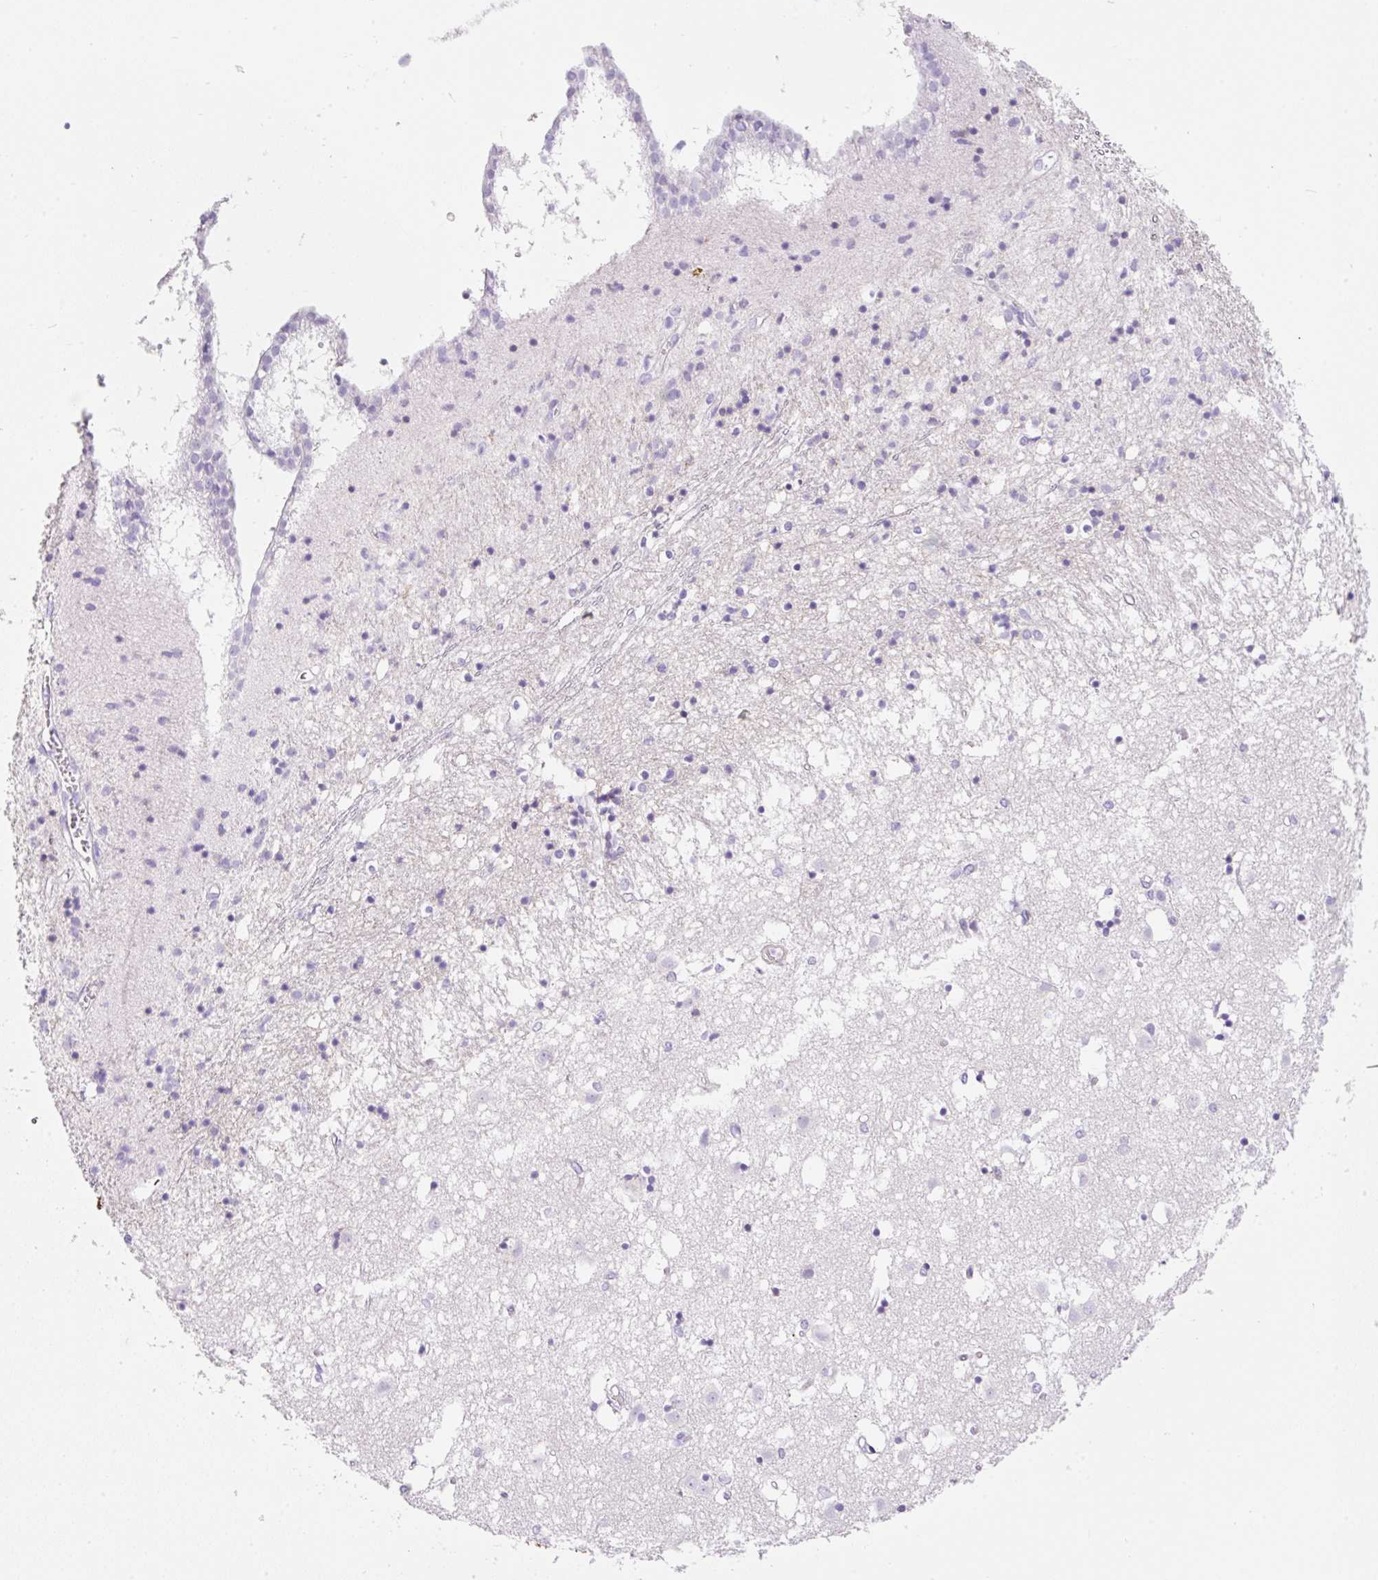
{"staining": {"intensity": "negative", "quantity": "none", "location": "none"}, "tissue": "caudate", "cell_type": "Glial cells", "image_type": "normal", "snomed": [{"axis": "morphology", "description": "Normal tissue, NOS"}, {"axis": "topography", "description": "Lateral ventricle wall"}], "caption": "Immunohistochemical staining of unremarkable human caudate demonstrates no significant staining in glial cells. (Brightfield microscopy of DAB immunohistochemistry at high magnification).", "gene": "TDRD15", "patient": {"sex": "male", "age": 70}}